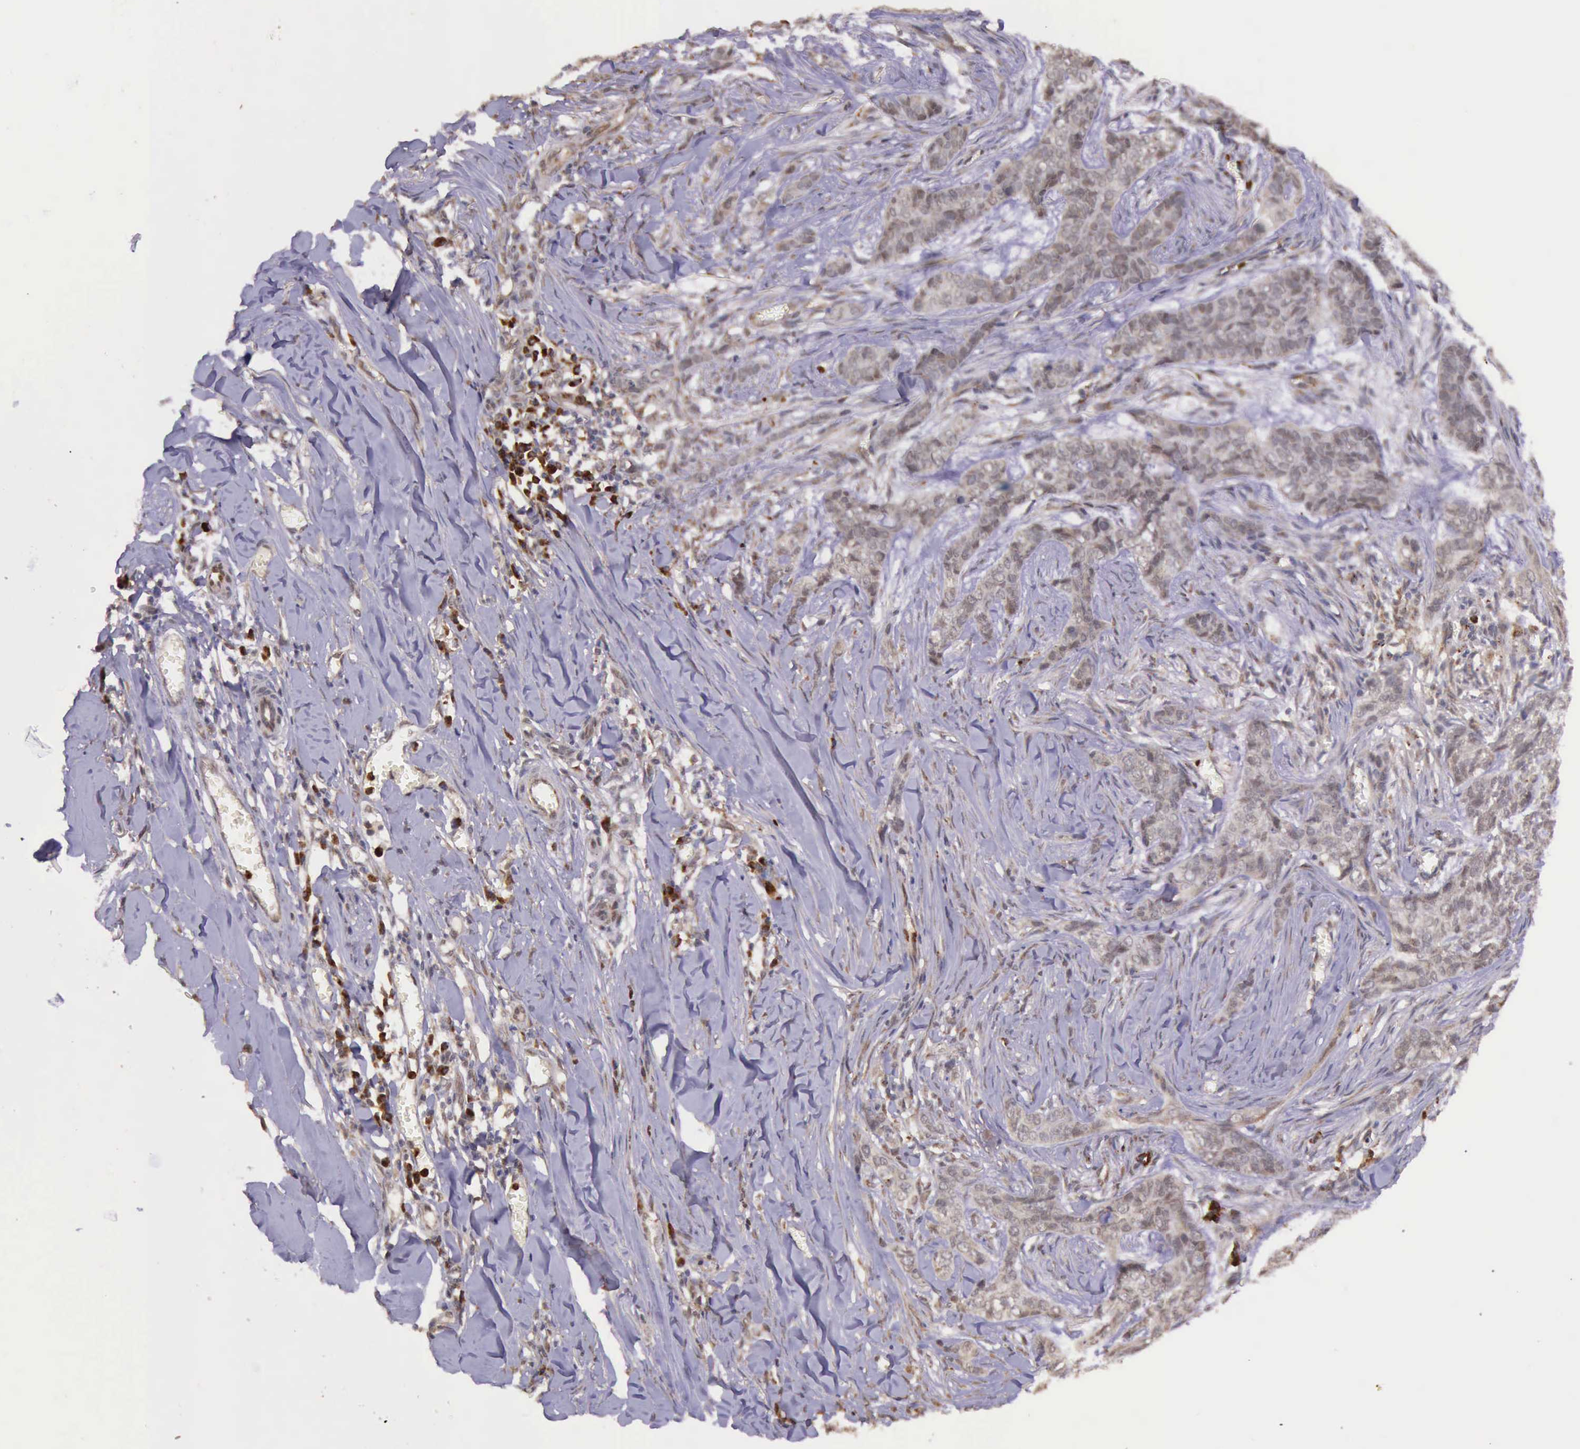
{"staining": {"intensity": "weak", "quantity": "25%-75%", "location": "cytoplasmic/membranous"}, "tissue": "skin cancer", "cell_type": "Tumor cells", "image_type": "cancer", "snomed": [{"axis": "morphology", "description": "Normal tissue, NOS"}, {"axis": "morphology", "description": "Basal cell carcinoma"}, {"axis": "topography", "description": "Skin"}], "caption": "Immunohistochemical staining of human basal cell carcinoma (skin) exhibits low levels of weak cytoplasmic/membranous expression in approximately 25%-75% of tumor cells.", "gene": "ARMCX3", "patient": {"sex": "female", "age": 65}}